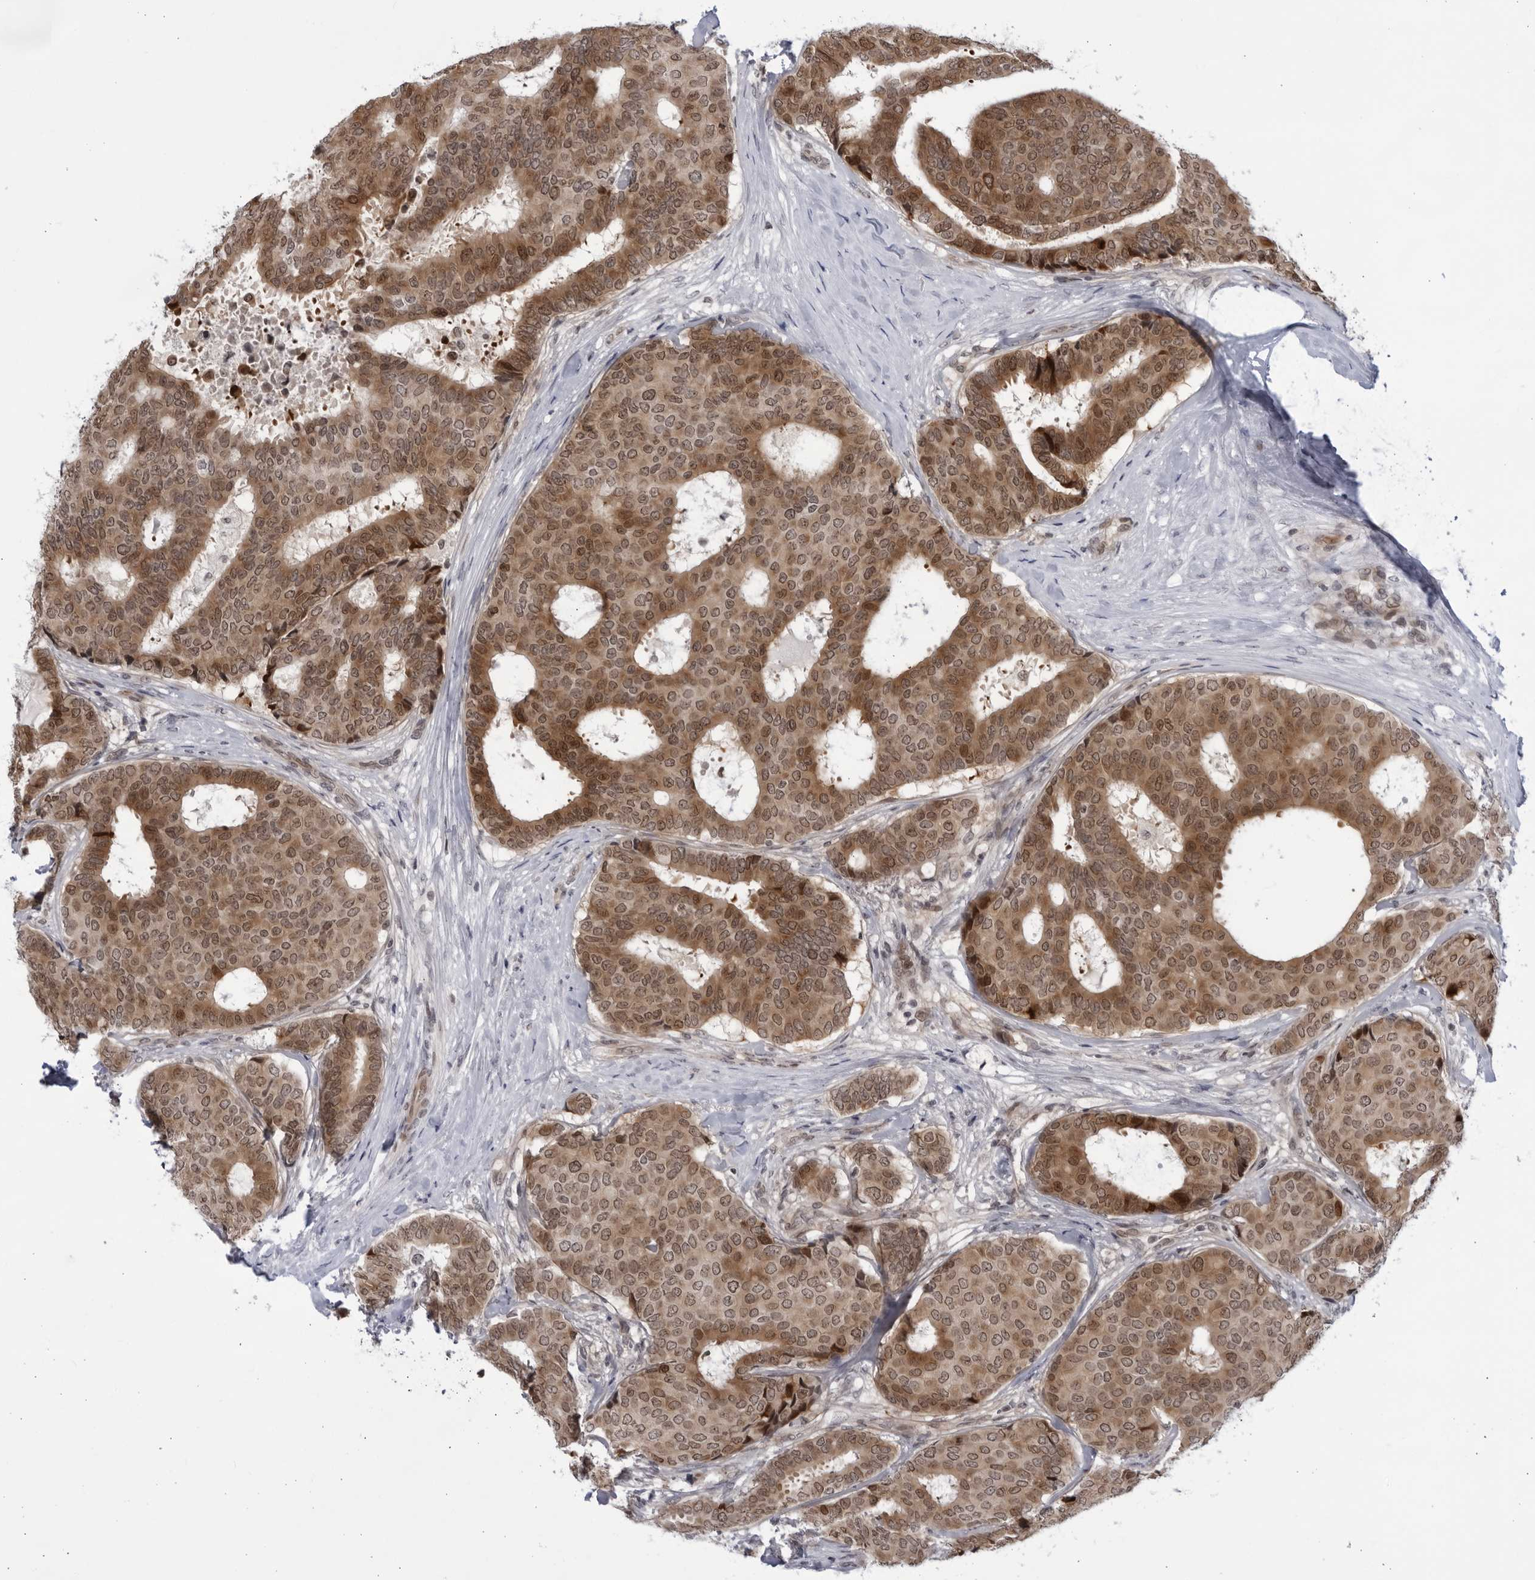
{"staining": {"intensity": "moderate", "quantity": ">75%", "location": "cytoplasmic/membranous,nuclear"}, "tissue": "breast cancer", "cell_type": "Tumor cells", "image_type": "cancer", "snomed": [{"axis": "morphology", "description": "Duct carcinoma"}, {"axis": "topography", "description": "Breast"}], "caption": "Breast cancer stained with IHC shows moderate cytoplasmic/membranous and nuclear staining in about >75% of tumor cells. The protein is shown in brown color, while the nuclei are stained blue.", "gene": "ITGB3BP", "patient": {"sex": "female", "age": 75}}